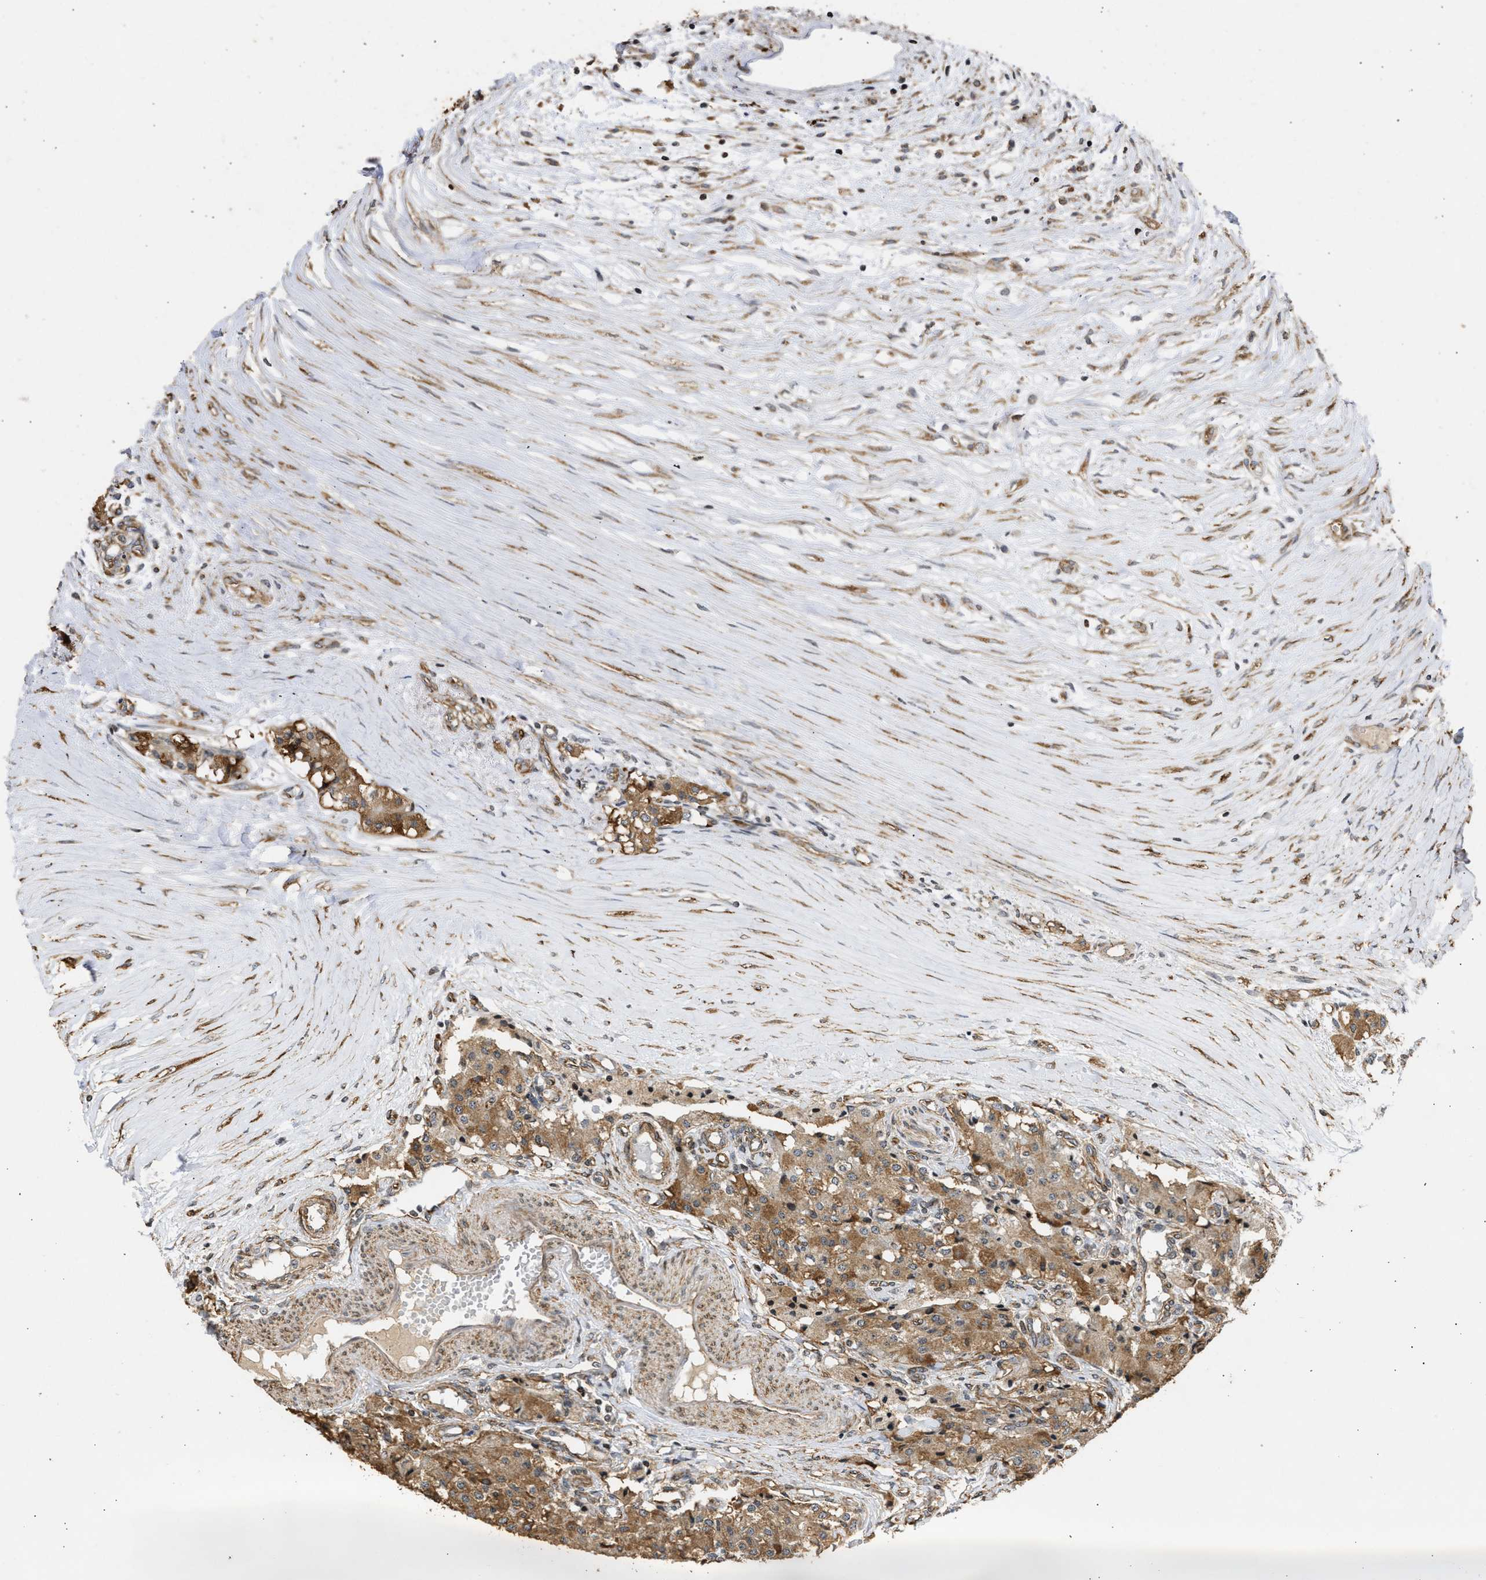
{"staining": {"intensity": "moderate", "quantity": ">75%", "location": "cytoplasmic/membranous"}, "tissue": "carcinoid", "cell_type": "Tumor cells", "image_type": "cancer", "snomed": [{"axis": "morphology", "description": "Carcinoid, malignant, NOS"}, {"axis": "topography", "description": "Colon"}], "caption": "Malignant carcinoid was stained to show a protein in brown. There is medium levels of moderate cytoplasmic/membranous expression in approximately >75% of tumor cells.", "gene": "ENSG00000142539", "patient": {"sex": "female", "age": 52}}